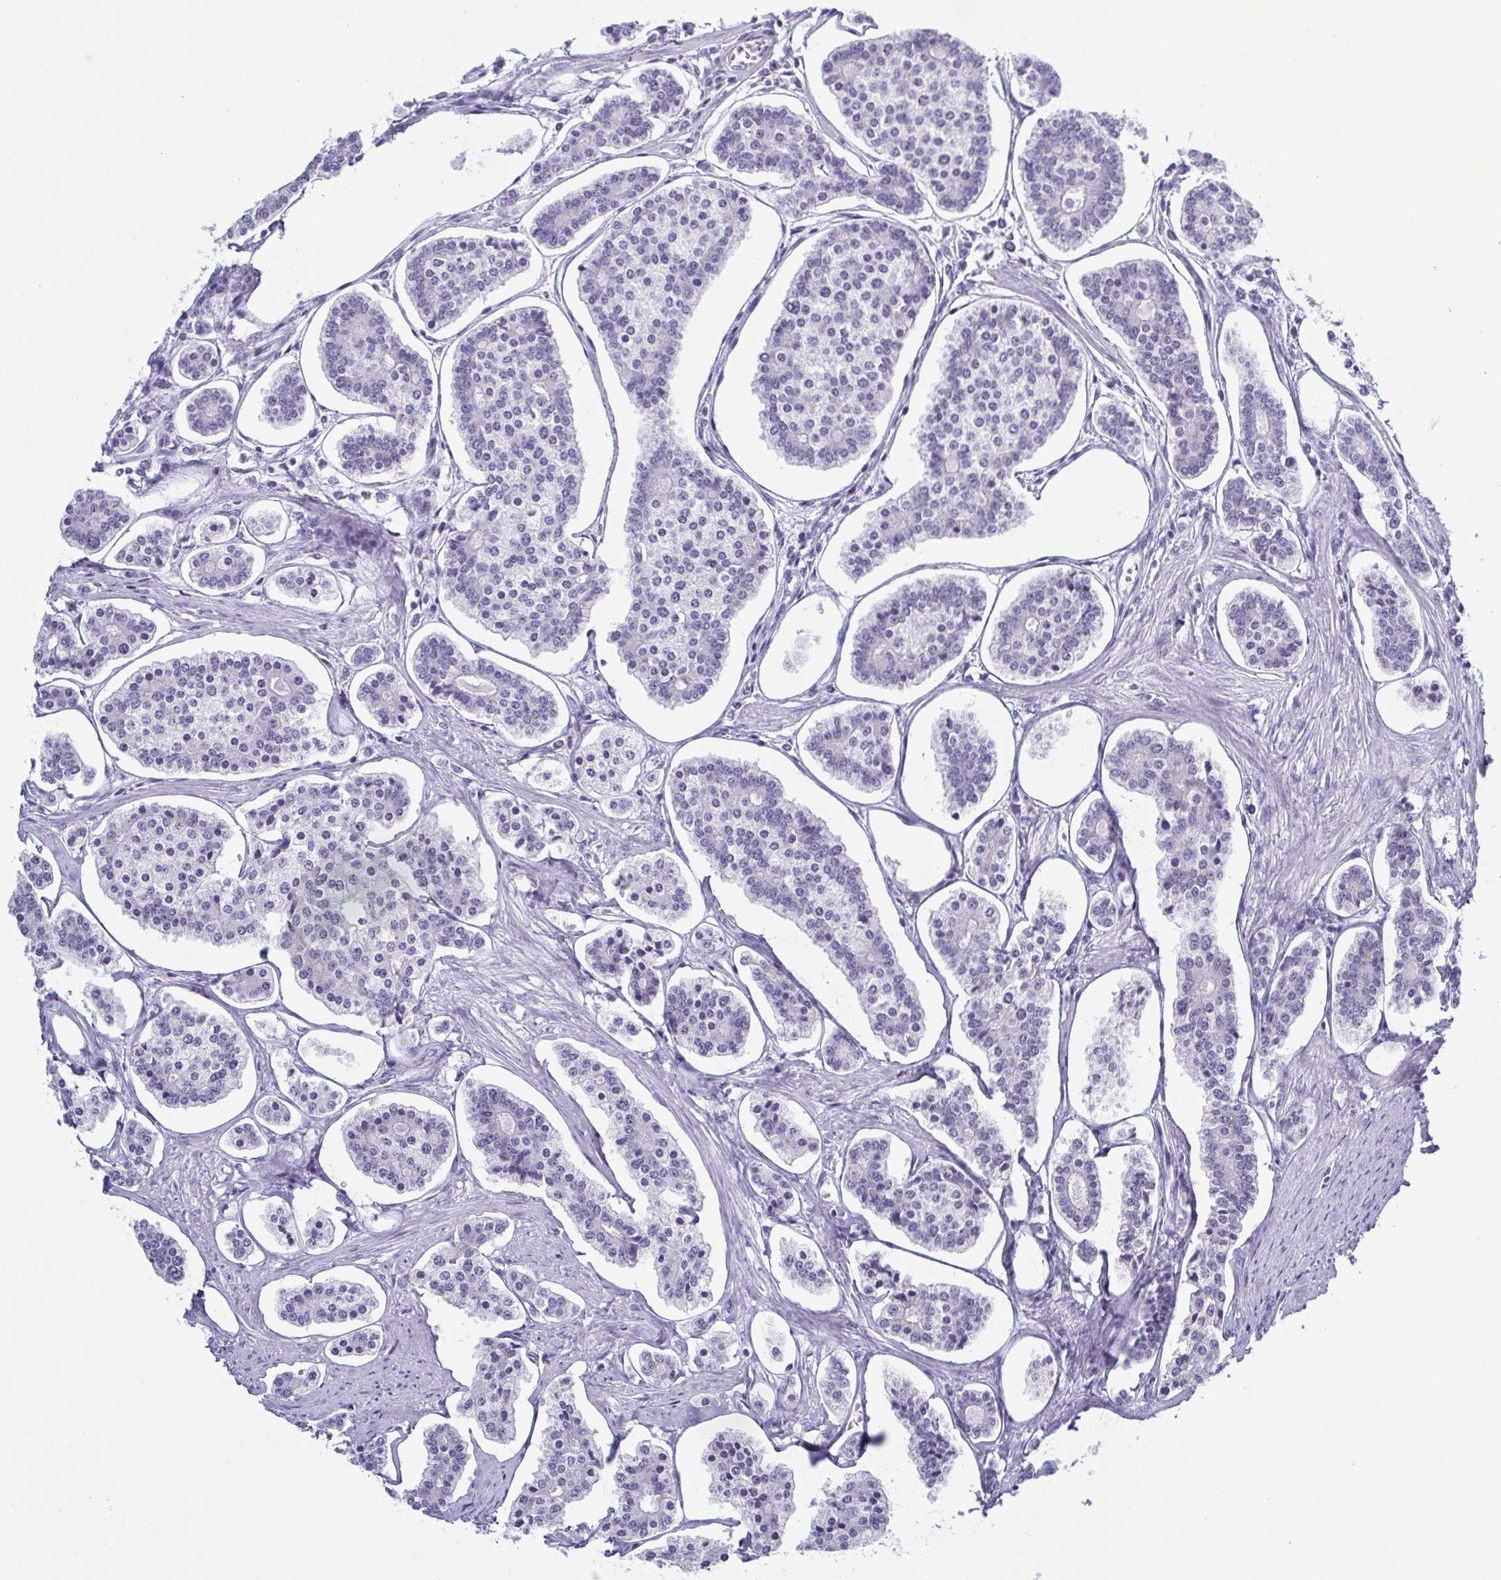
{"staining": {"intensity": "negative", "quantity": "none", "location": "none"}, "tissue": "carcinoid", "cell_type": "Tumor cells", "image_type": "cancer", "snomed": [{"axis": "morphology", "description": "Carcinoid, malignant, NOS"}, {"axis": "topography", "description": "Small intestine"}], "caption": "Tumor cells show no significant staining in malignant carcinoid.", "gene": "BZW1", "patient": {"sex": "female", "age": 65}}